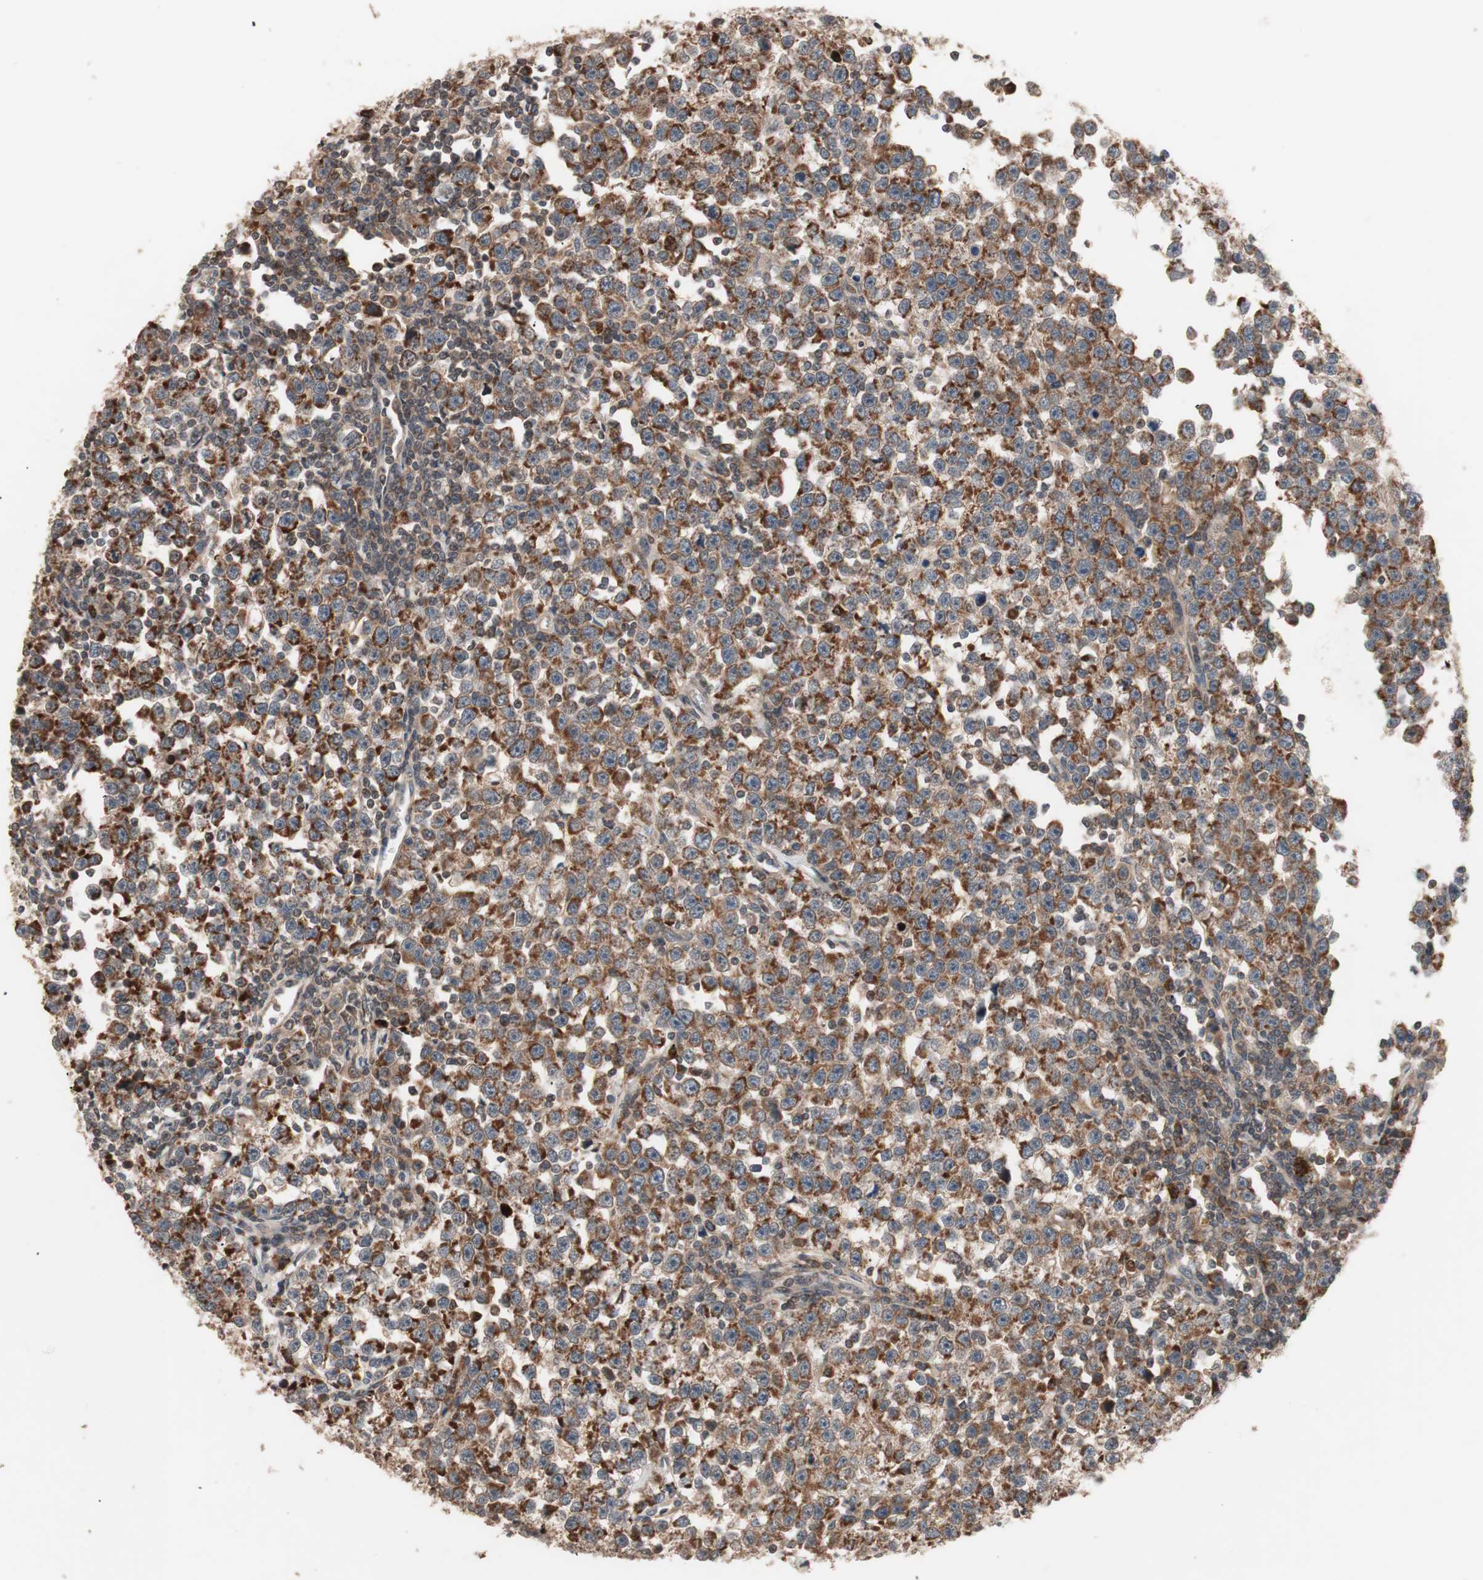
{"staining": {"intensity": "strong", "quantity": ">75%", "location": "cytoplasmic/membranous"}, "tissue": "testis cancer", "cell_type": "Tumor cells", "image_type": "cancer", "snomed": [{"axis": "morphology", "description": "Seminoma, NOS"}, {"axis": "topography", "description": "Testis"}], "caption": "Protein analysis of testis seminoma tissue reveals strong cytoplasmic/membranous positivity in about >75% of tumor cells. The protein is stained brown, and the nuclei are stained in blue (DAB (3,3'-diaminobenzidine) IHC with brightfield microscopy, high magnification).", "gene": "NF2", "patient": {"sex": "male", "age": 43}}